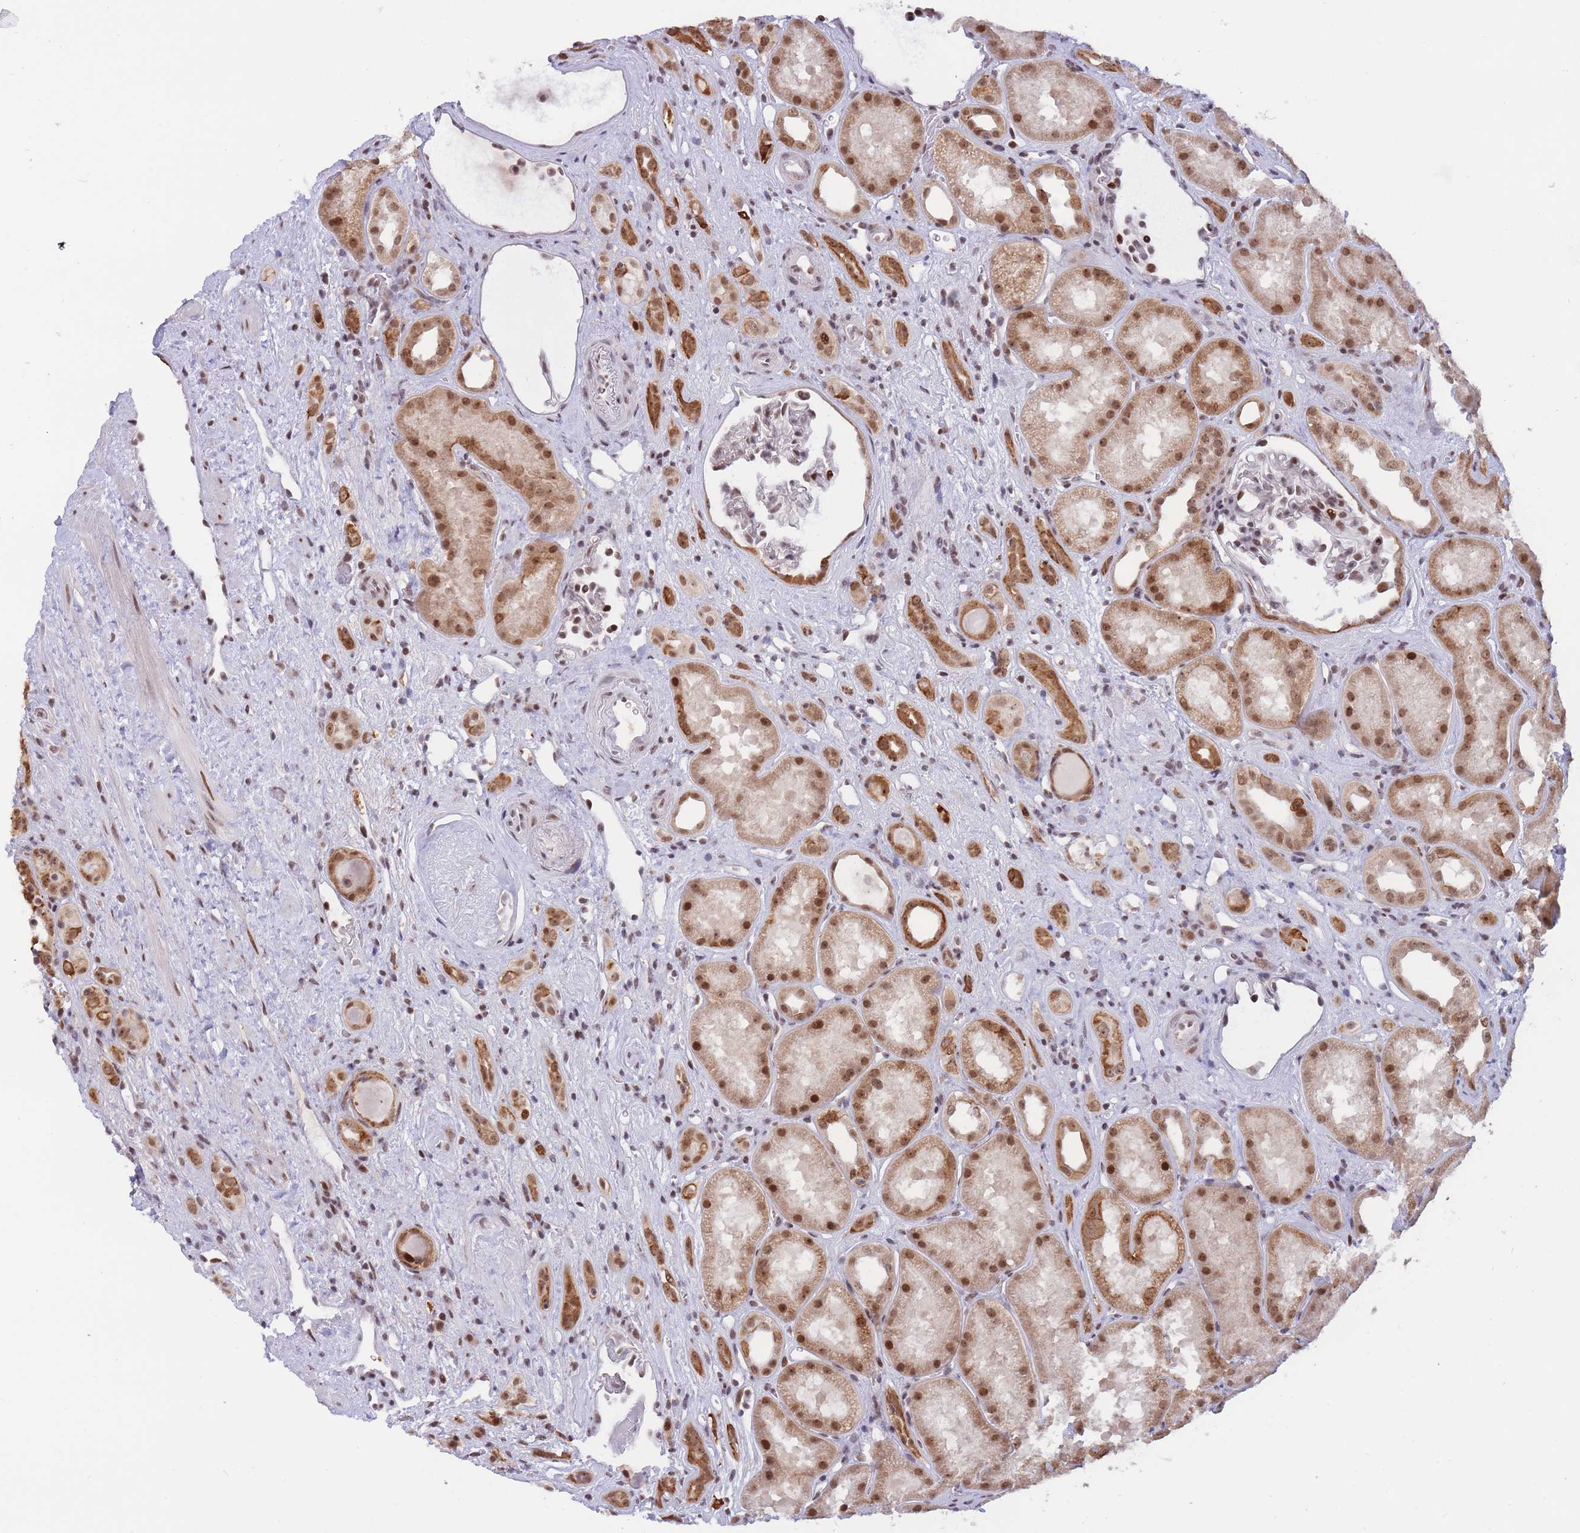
{"staining": {"intensity": "moderate", "quantity": "25%-75%", "location": "nuclear"}, "tissue": "kidney", "cell_type": "Cells in glomeruli", "image_type": "normal", "snomed": [{"axis": "morphology", "description": "Normal tissue, NOS"}, {"axis": "topography", "description": "Kidney"}], "caption": "Protein expression by immunohistochemistry reveals moderate nuclear expression in approximately 25%-75% of cells in glomeruli in benign kidney.", "gene": "TARBP2", "patient": {"sex": "male", "age": 61}}